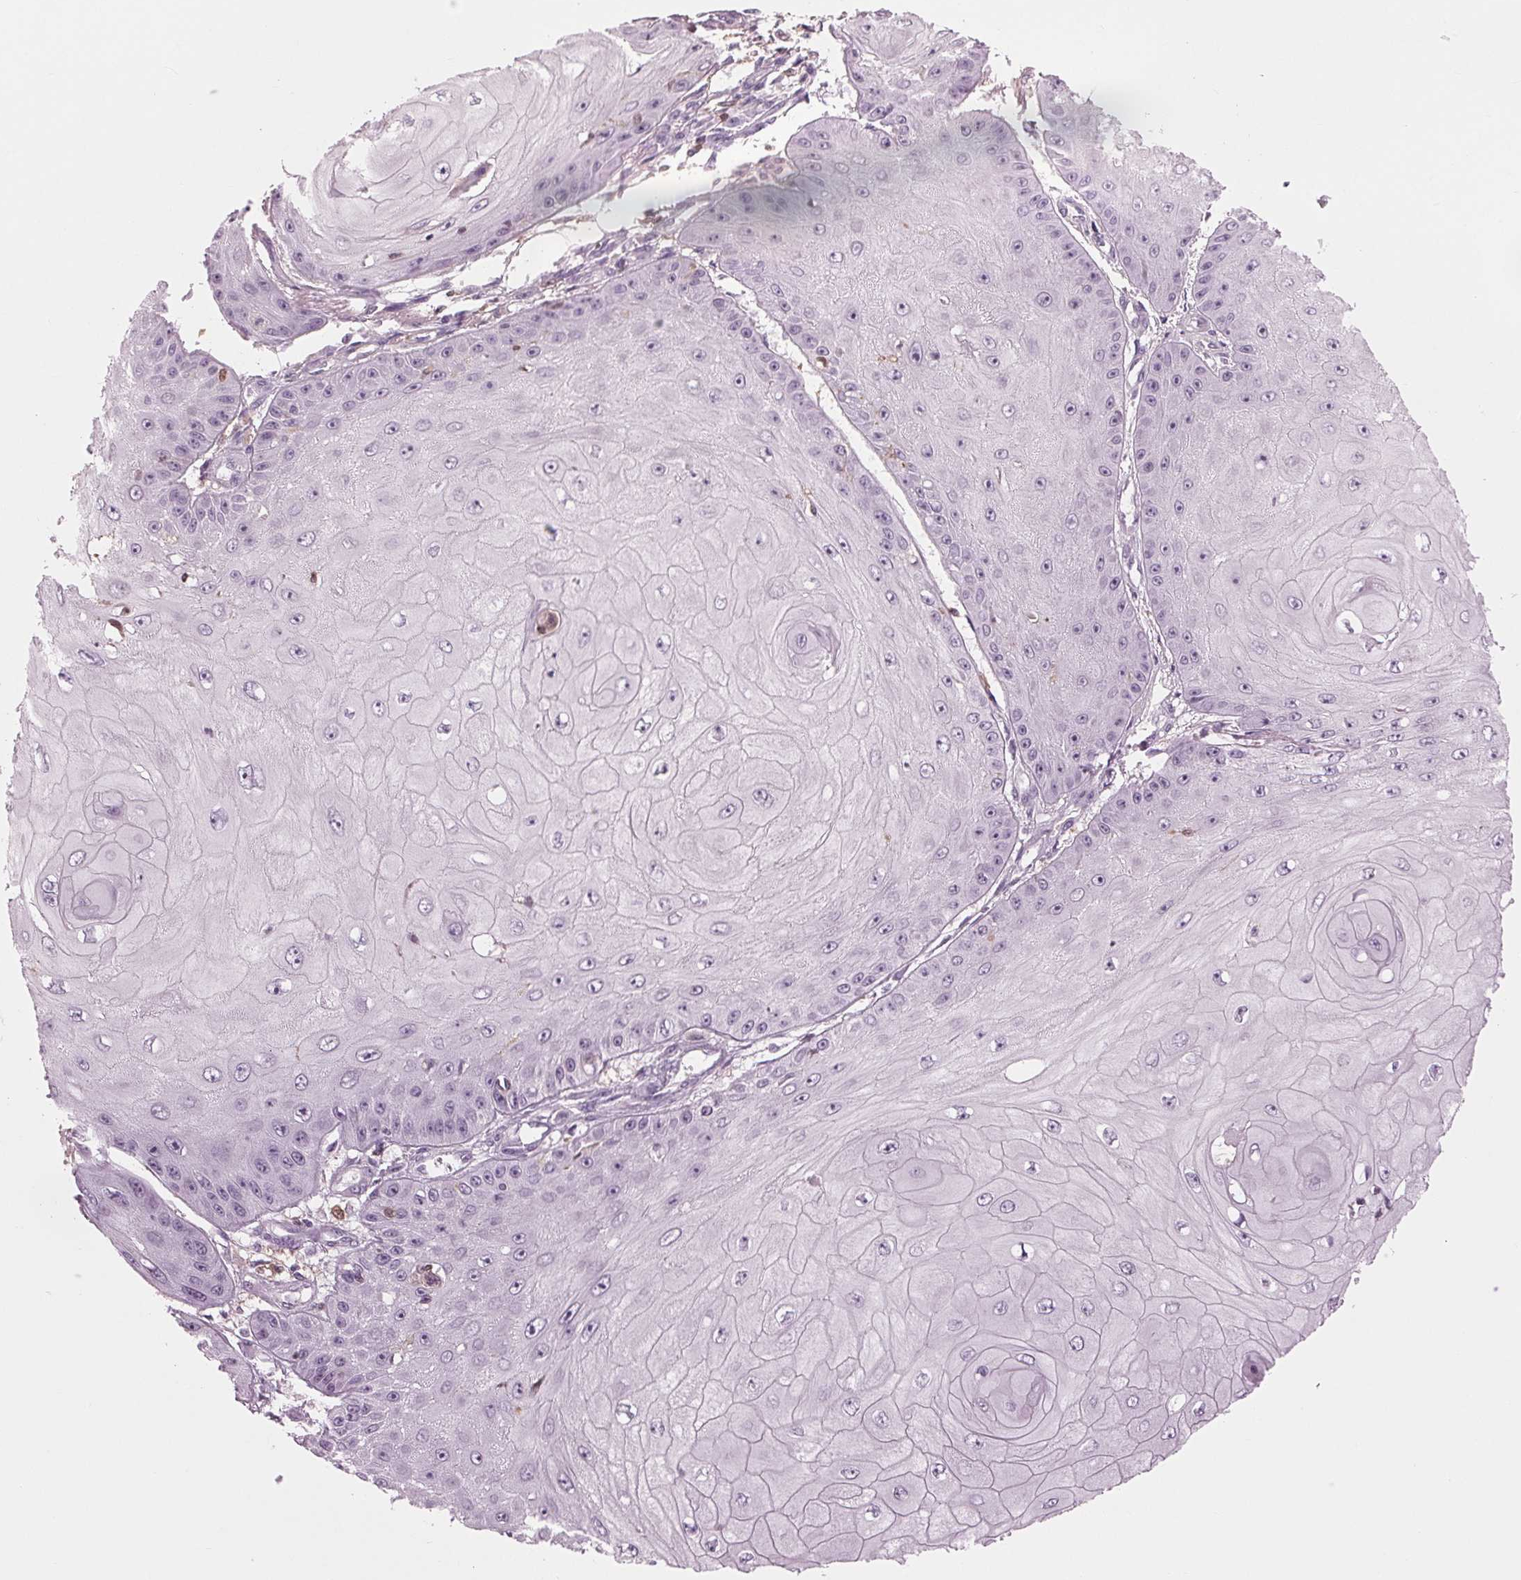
{"staining": {"intensity": "negative", "quantity": "none", "location": "none"}, "tissue": "skin cancer", "cell_type": "Tumor cells", "image_type": "cancer", "snomed": [{"axis": "morphology", "description": "Squamous cell carcinoma, NOS"}, {"axis": "topography", "description": "Skin"}], "caption": "Immunohistochemistry photomicrograph of human skin cancer (squamous cell carcinoma) stained for a protein (brown), which shows no expression in tumor cells.", "gene": "BTLA", "patient": {"sex": "male", "age": 70}}